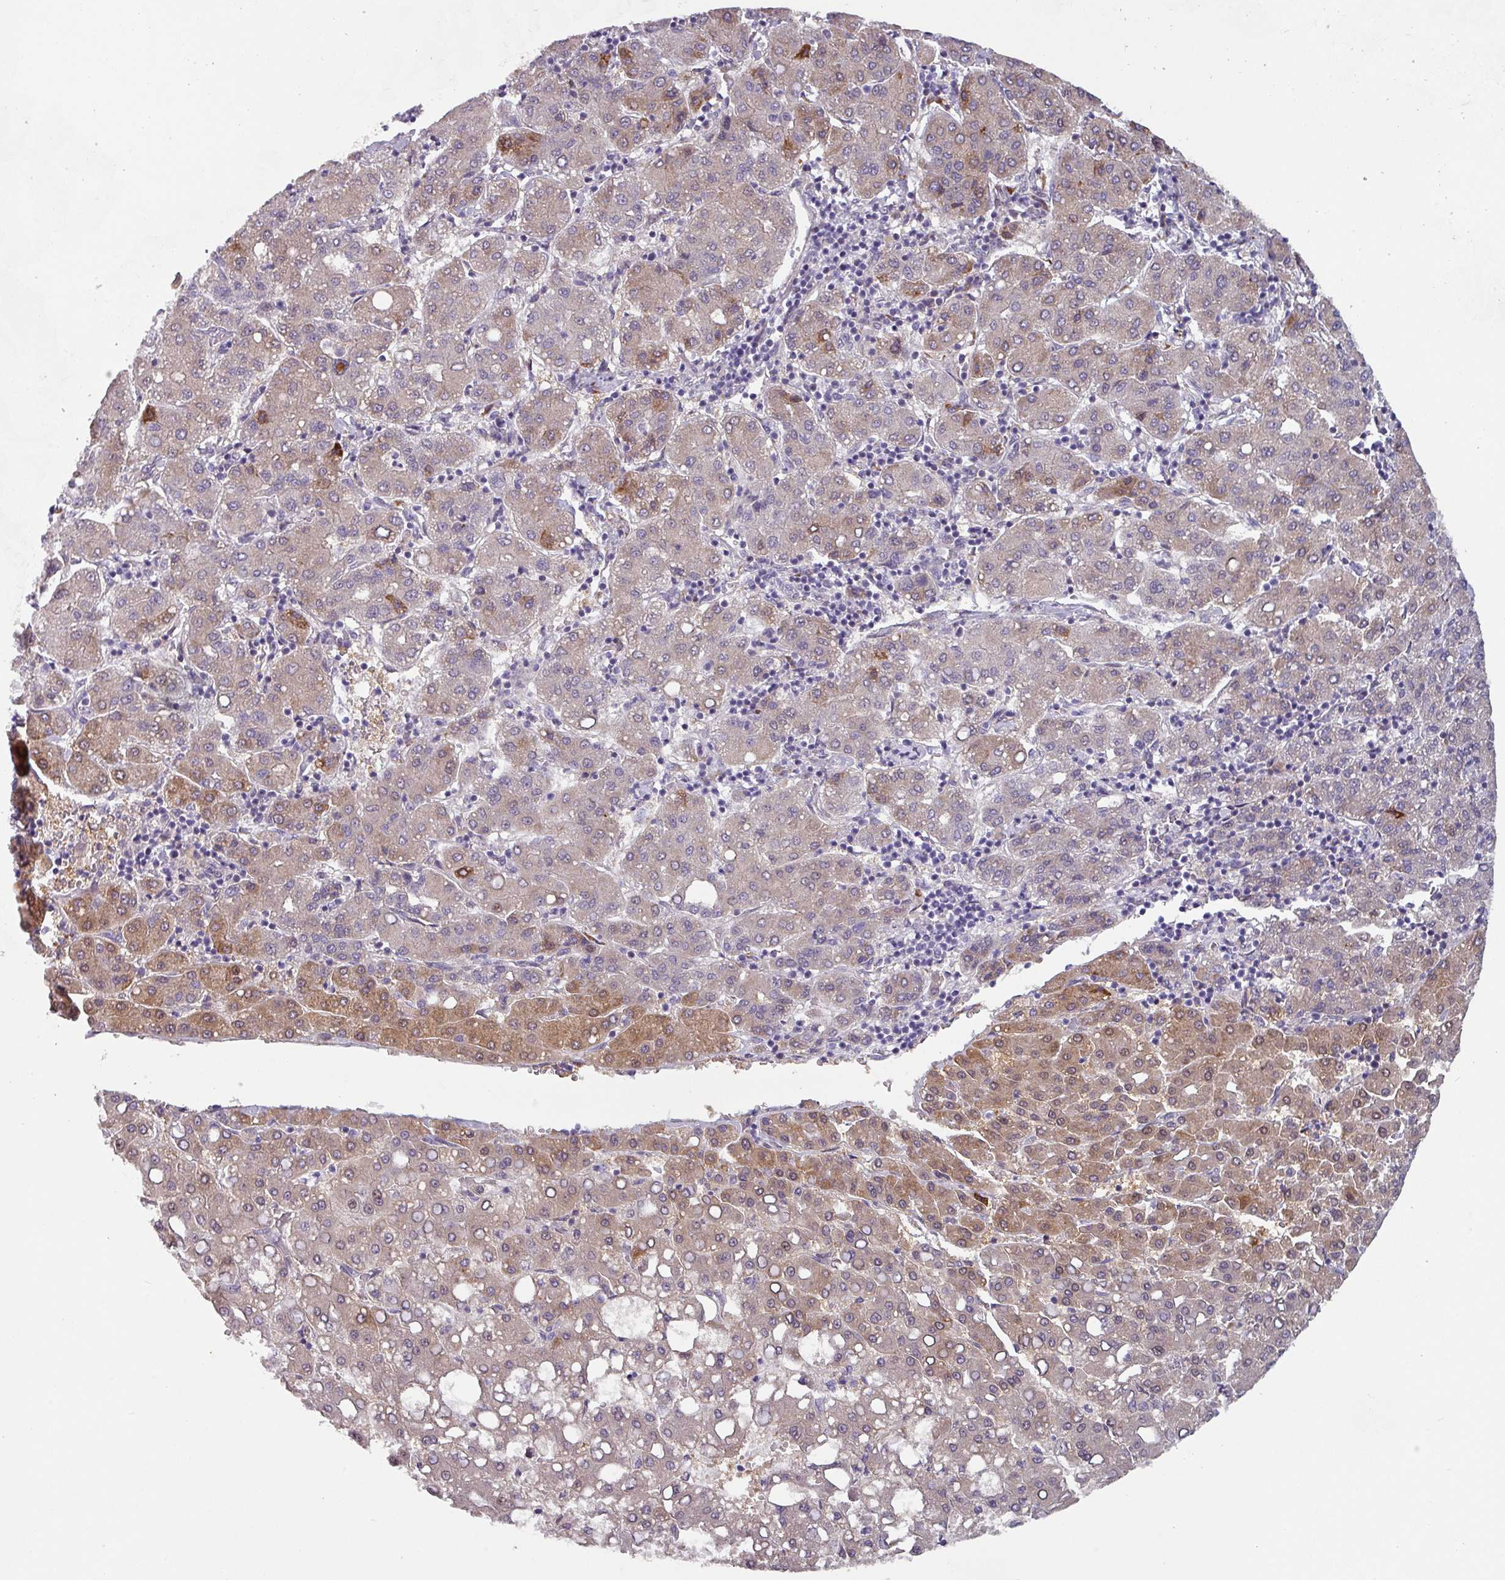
{"staining": {"intensity": "moderate", "quantity": "<25%", "location": "cytoplasmic/membranous"}, "tissue": "liver cancer", "cell_type": "Tumor cells", "image_type": "cancer", "snomed": [{"axis": "morphology", "description": "Carcinoma, Hepatocellular, NOS"}, {"axis": "topography", "description": "Liver"}], "caption": "An IHC image of neoplastic tissue is shown. Protein staining in brown labels moderate cytoplasmic/membranous positivity in liver cancer (hepatocellular carcinoma) within tumor cells.", "gene": "KLHL3", "patient": {"sex": "male", "age": 65}}